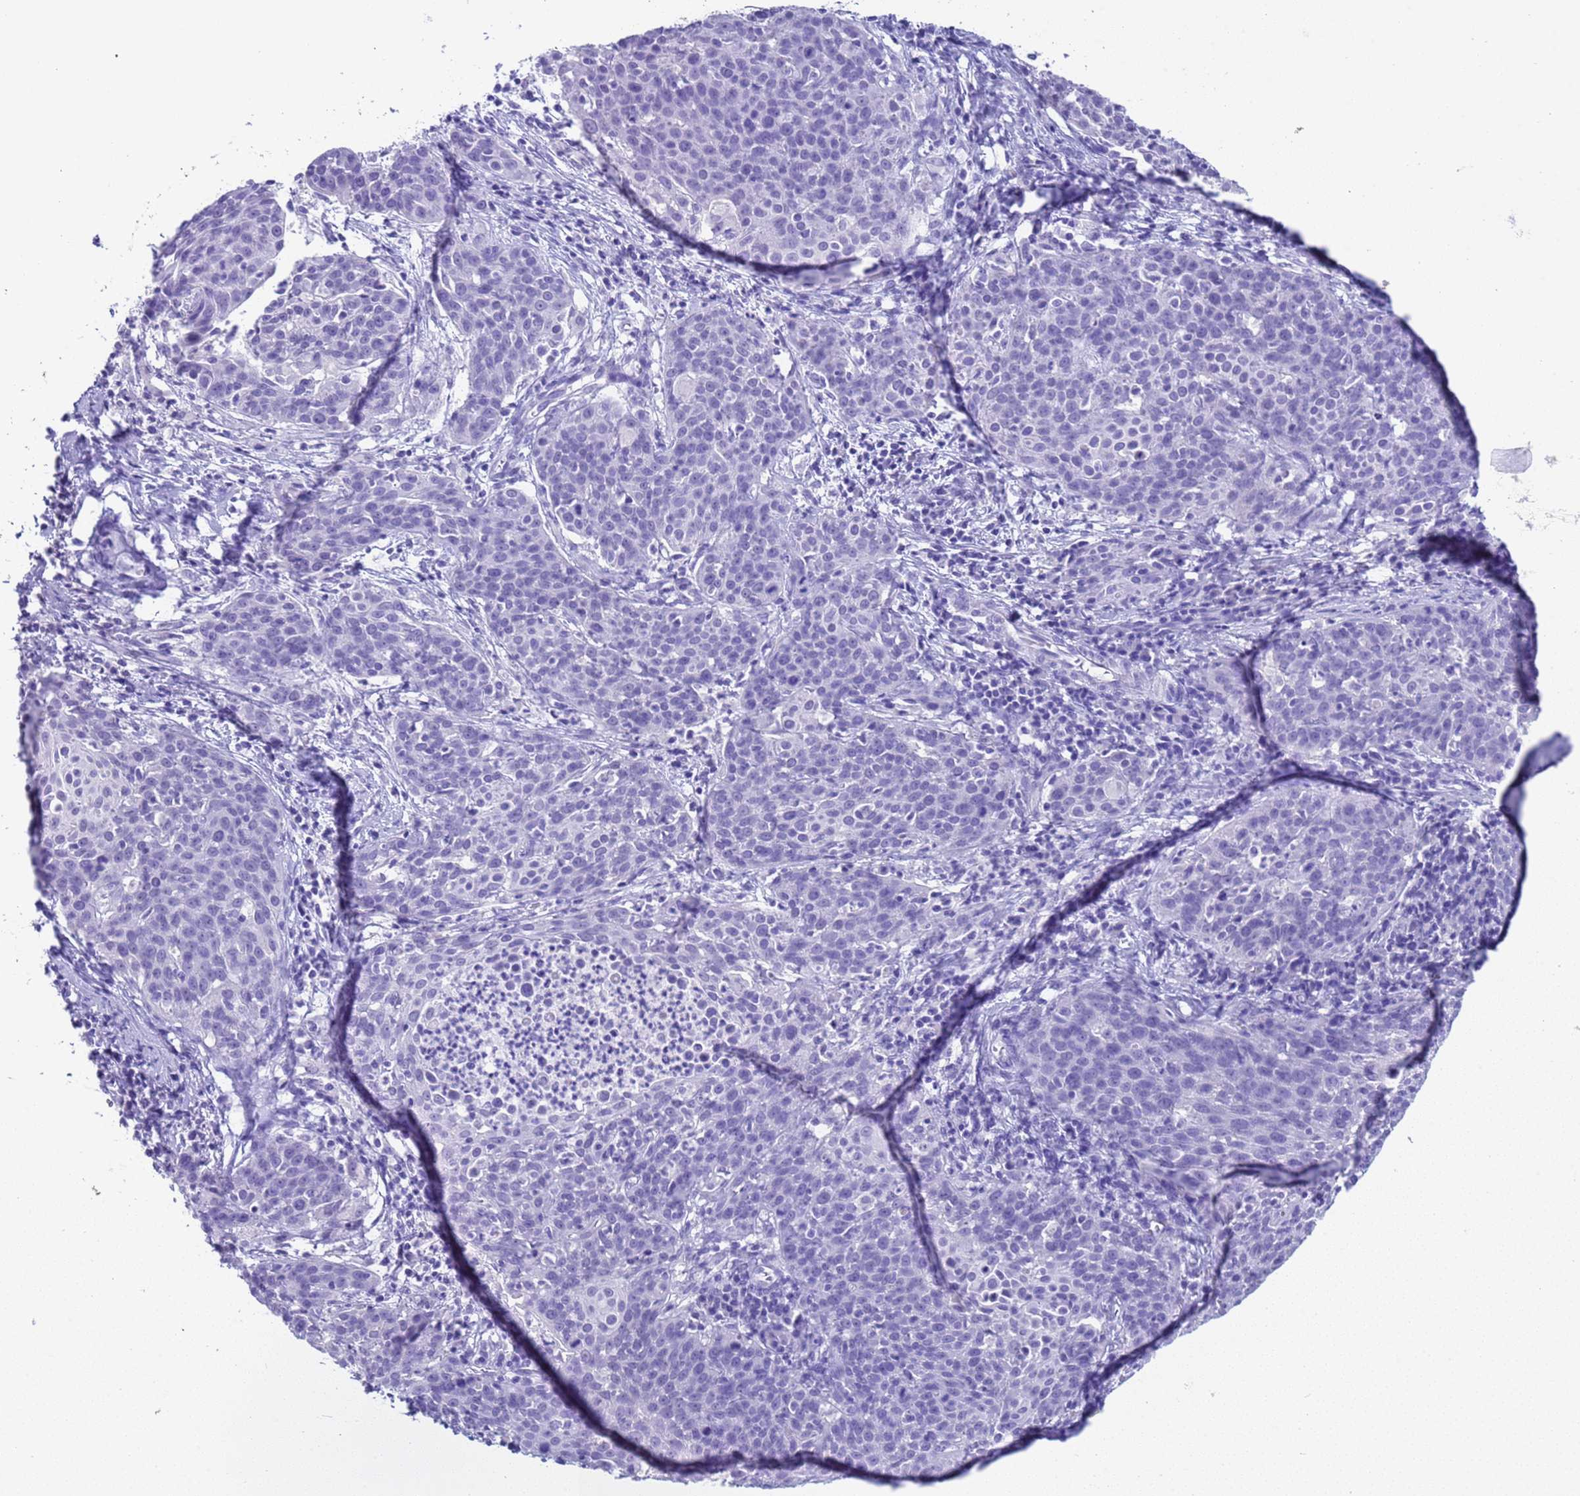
{"staining": {"intensity": "negative", "quantity": "none", "location": "none"}, "tissue": "cervical cancer", "cell_type": "Tumor cells", "image_type": "cancer", "snomed": [{"axis": "morphology", "description": "Squamous cell carcinoma, NOS"}, {"axis": "topography", "description": "Cervix"}], "caption": "Immunohistochemical staining of cervical cancer (squamous cell carcinoma) displays no significant expression in tumor cells.", "gene": "CKM", "patient": {"sex": "female", "age": 38}}